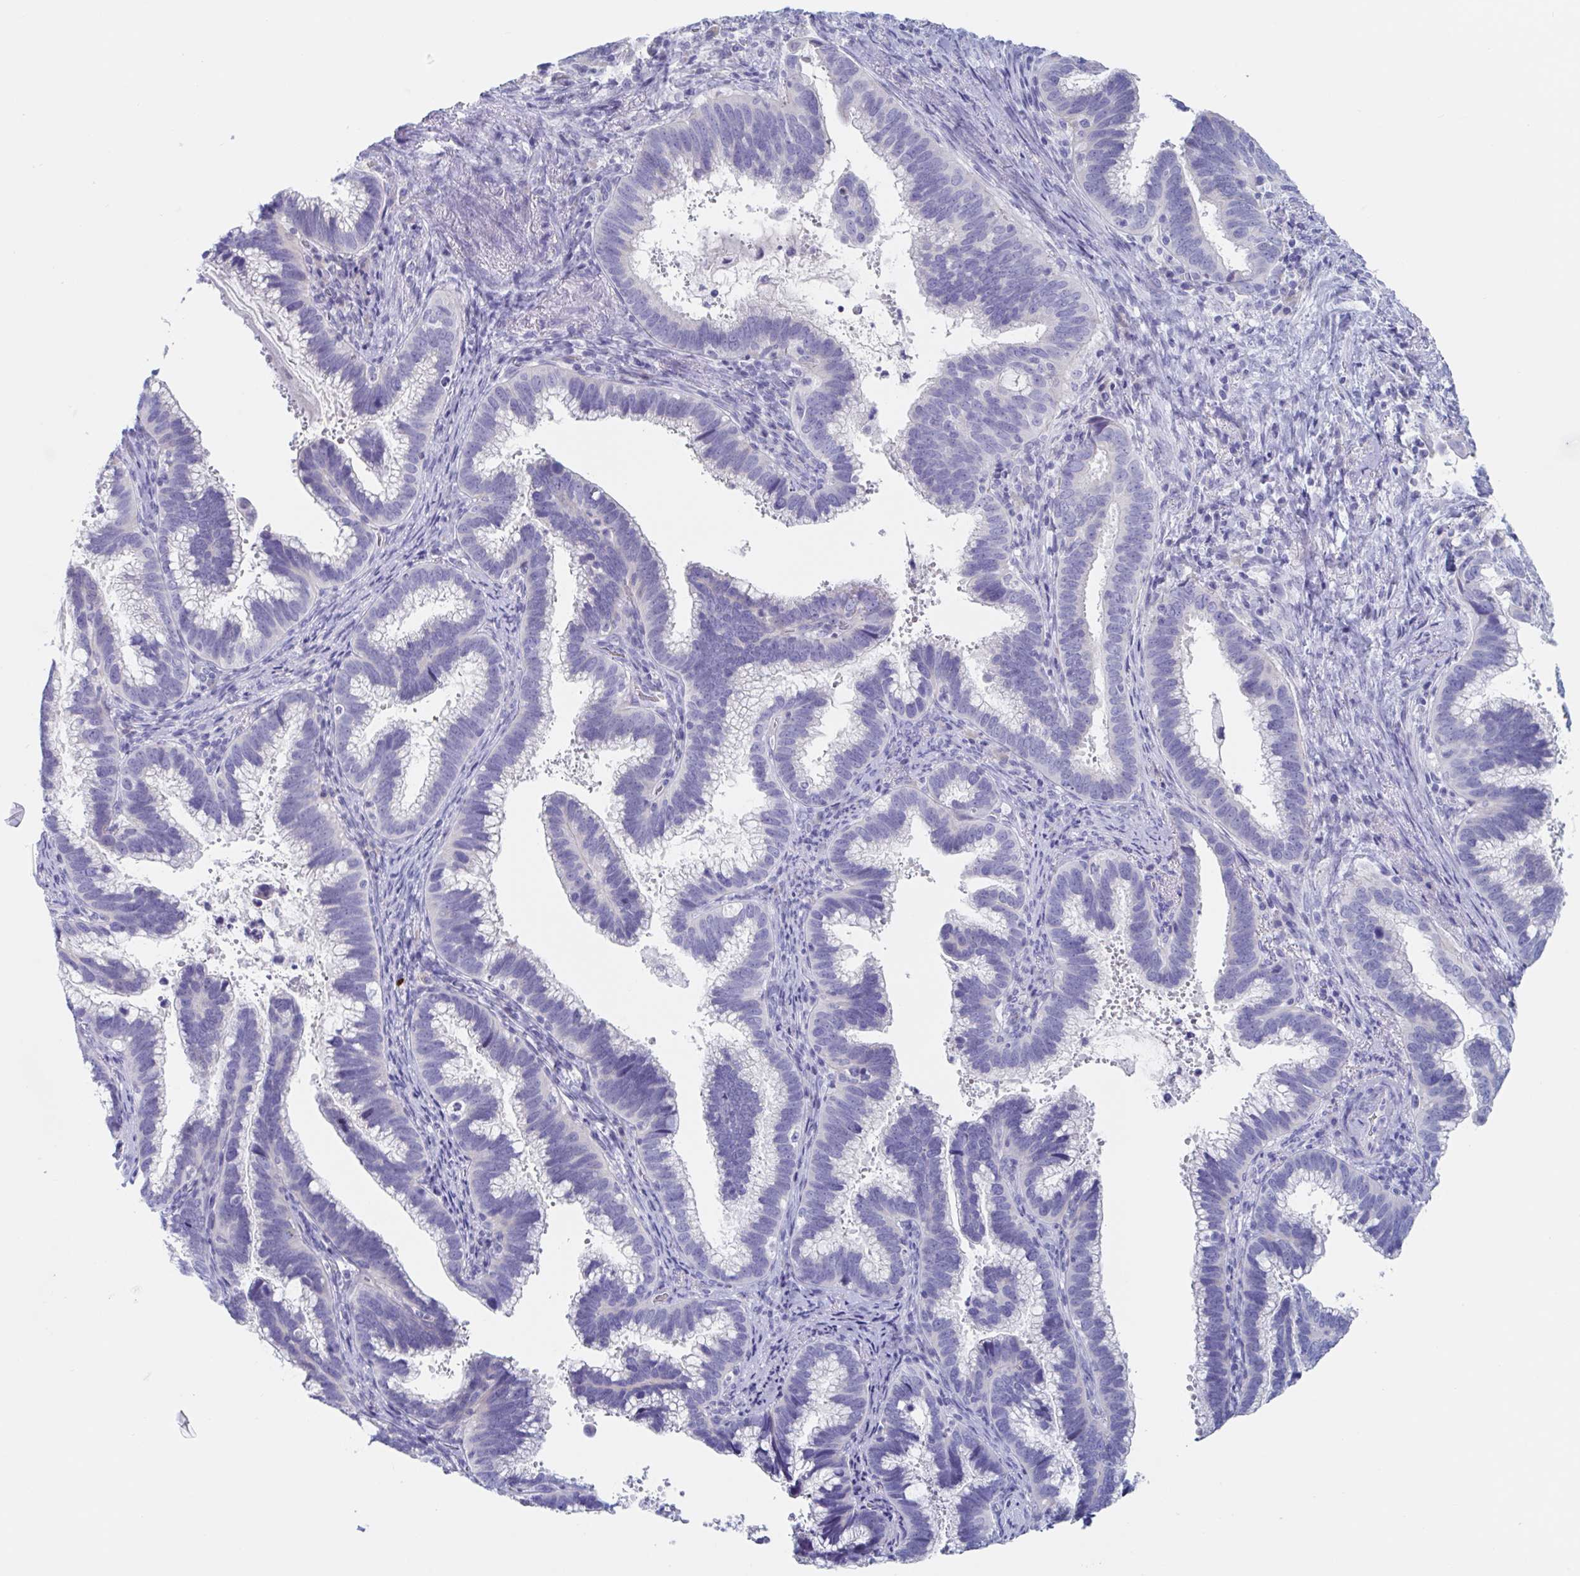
{"staining": {"intensity": "negative", "quantity": "none", "location": "none"}, "tissue": "cervical cancer", "cell_type": "Tumor cells", "image_type": "cancer", "snomed": [{"axis": "morphology", "description": "Adenocarcinoma, NOS"}, {"axis": "topography", "description": "Cervix"}], "caption": "Protein analysis of cervical cancer displays no significant expression in tumor cells.", "gene": "DPEP3", "patient": {"sex": "female", "age": 56}}